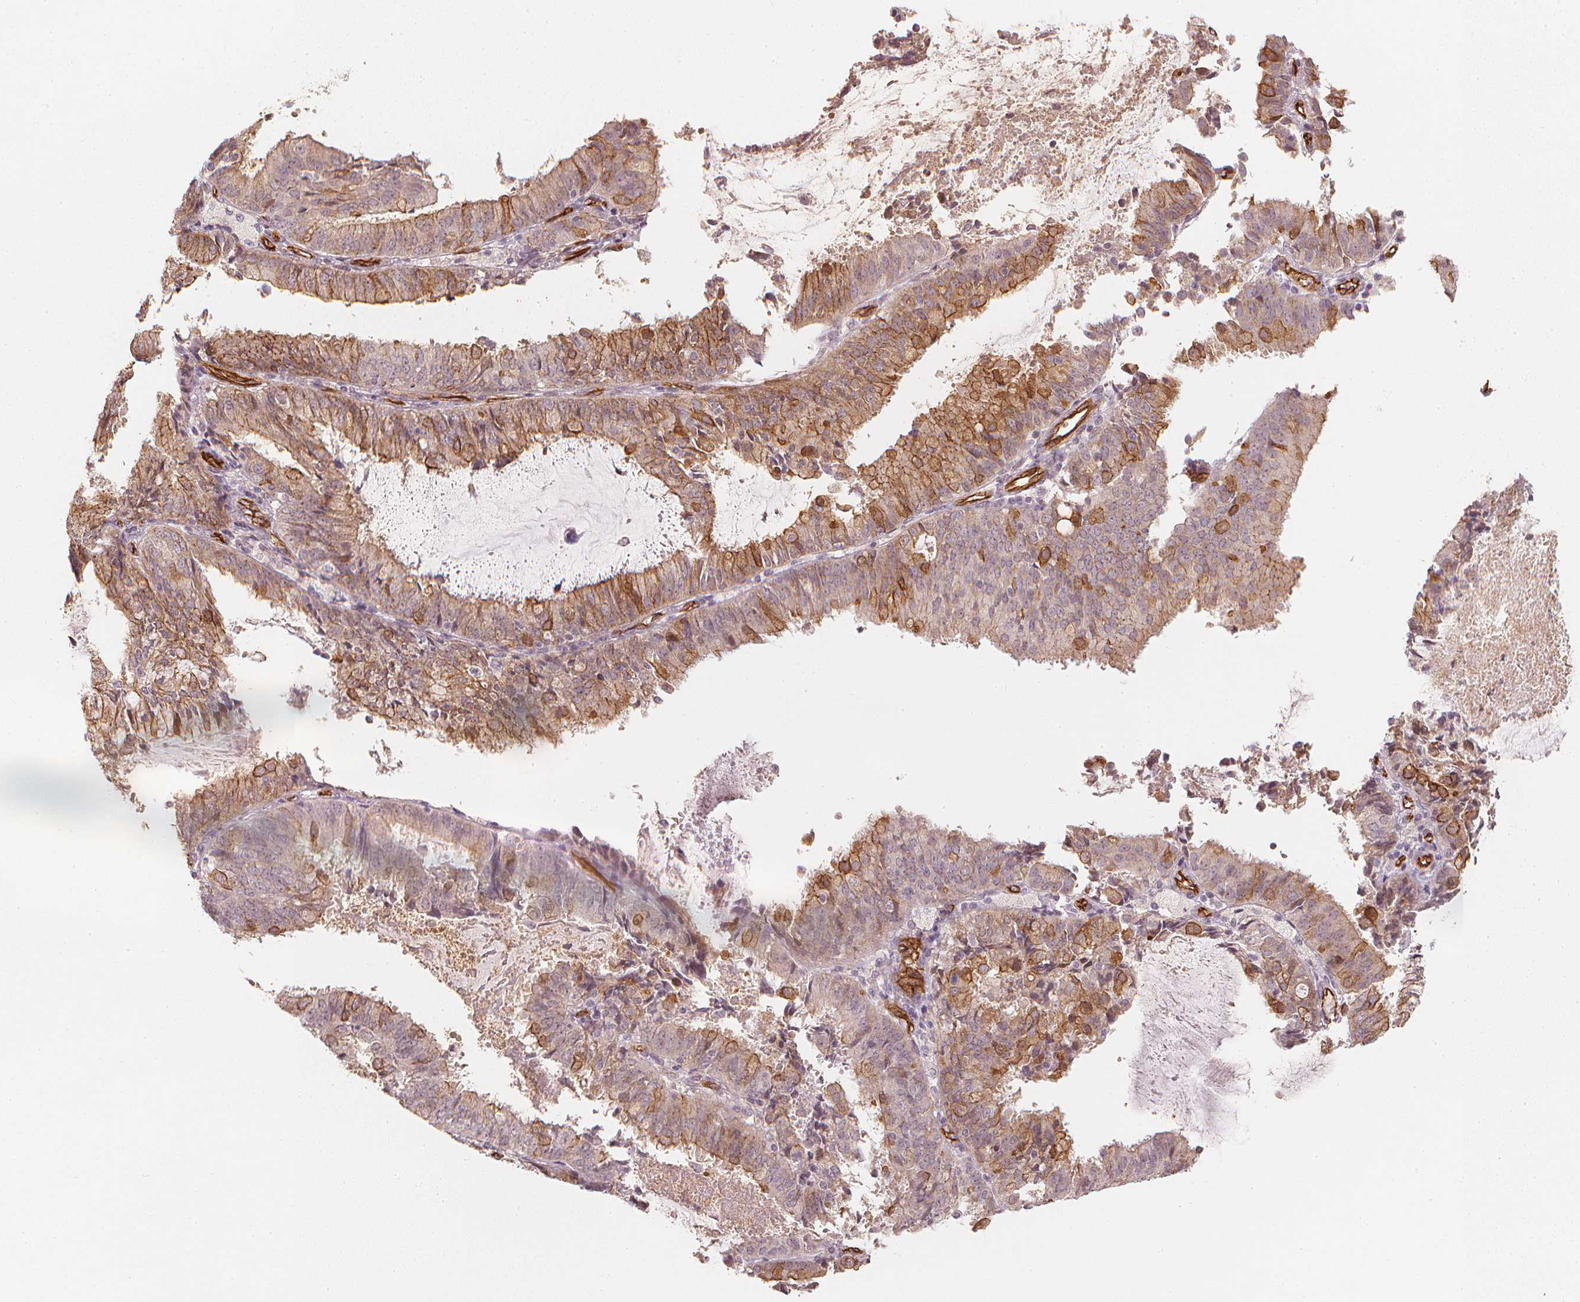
{"staining": {"intensity": "moderate", "quantity": "25%-75%", "location": "cytoplasmic/membranous"}, "tissue": "endometrial cancer", "cell_type": "Tumor cells", "image_type": "cancer", "snomed": [{"axis": "morphology", "description": "Adenocarcinoma, NOS"}, {"axis": "topography", "description": "Endometrium"}], "caption": "An image of endometrial adenocarcinoma stained for a protein displays moderate cytoplasmic/membranous brown staining in tumor cells. (DAB = brown stain, brightfield microscopy at high magnification).", "gene": "CIB1", "patient": {"sex": "female", "age": 57}}